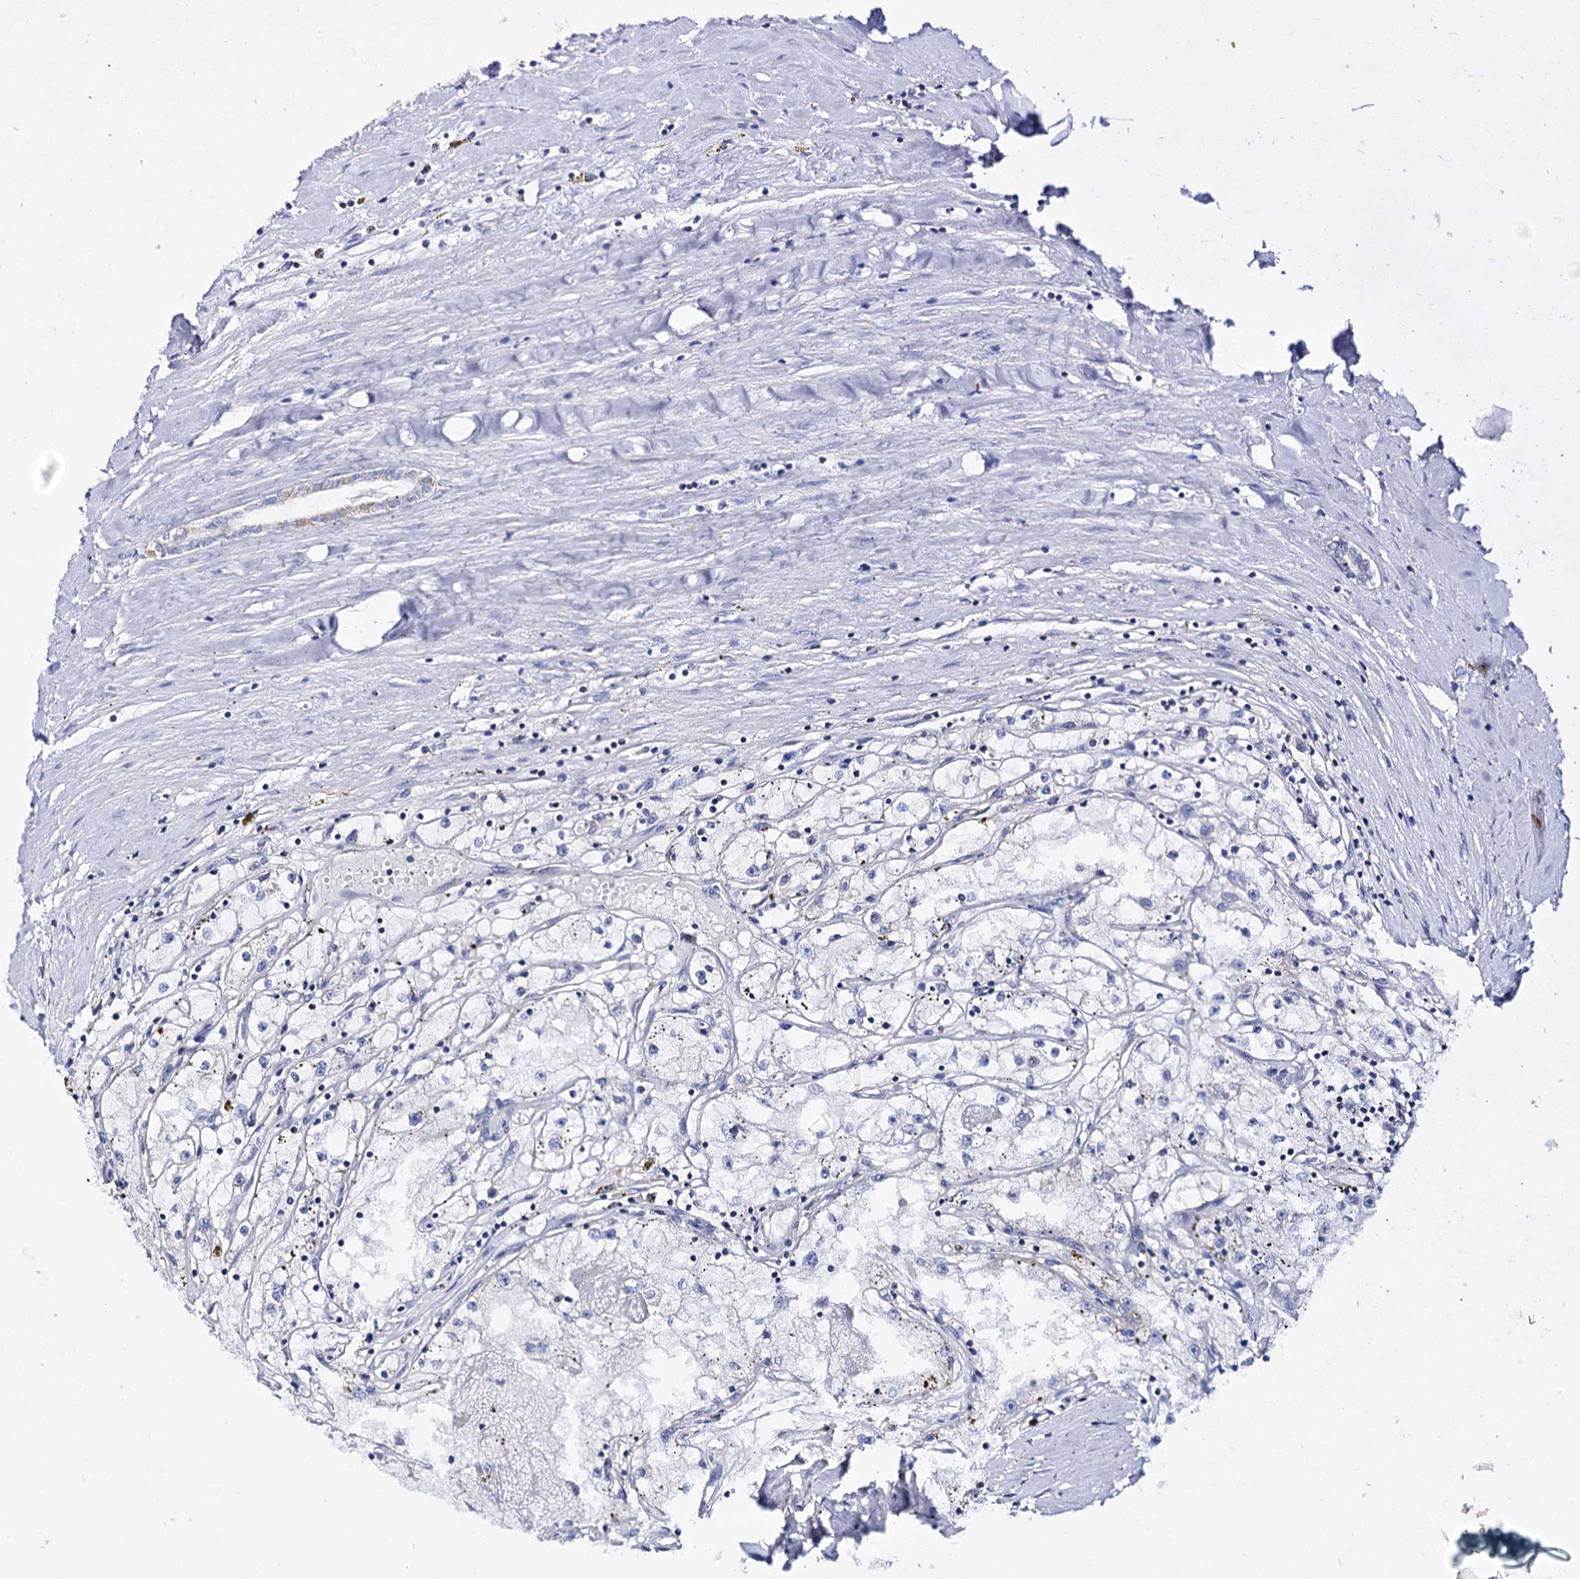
{"staining": {"intensity": "negative", "quantity": "none", "location": "none"}, "tissue": "renal cancer", "cell_type": "Tumor cells", "image_type": "cancer", "snomed": [{"axis": "morphology", "description": "Adenocarcinoma, NOS"}, {"axis": "topography", "description": "Kidney"}], "caption": "IHC micrograph of neoplastic tissue: human renal adenocarcinoma stained with DAB (3,3'-diaminobenzidine) reveals no significant protein expression in tumor cells.", "gene": "UBASH3B", "patient": {"sex": "male", "age": 56}}